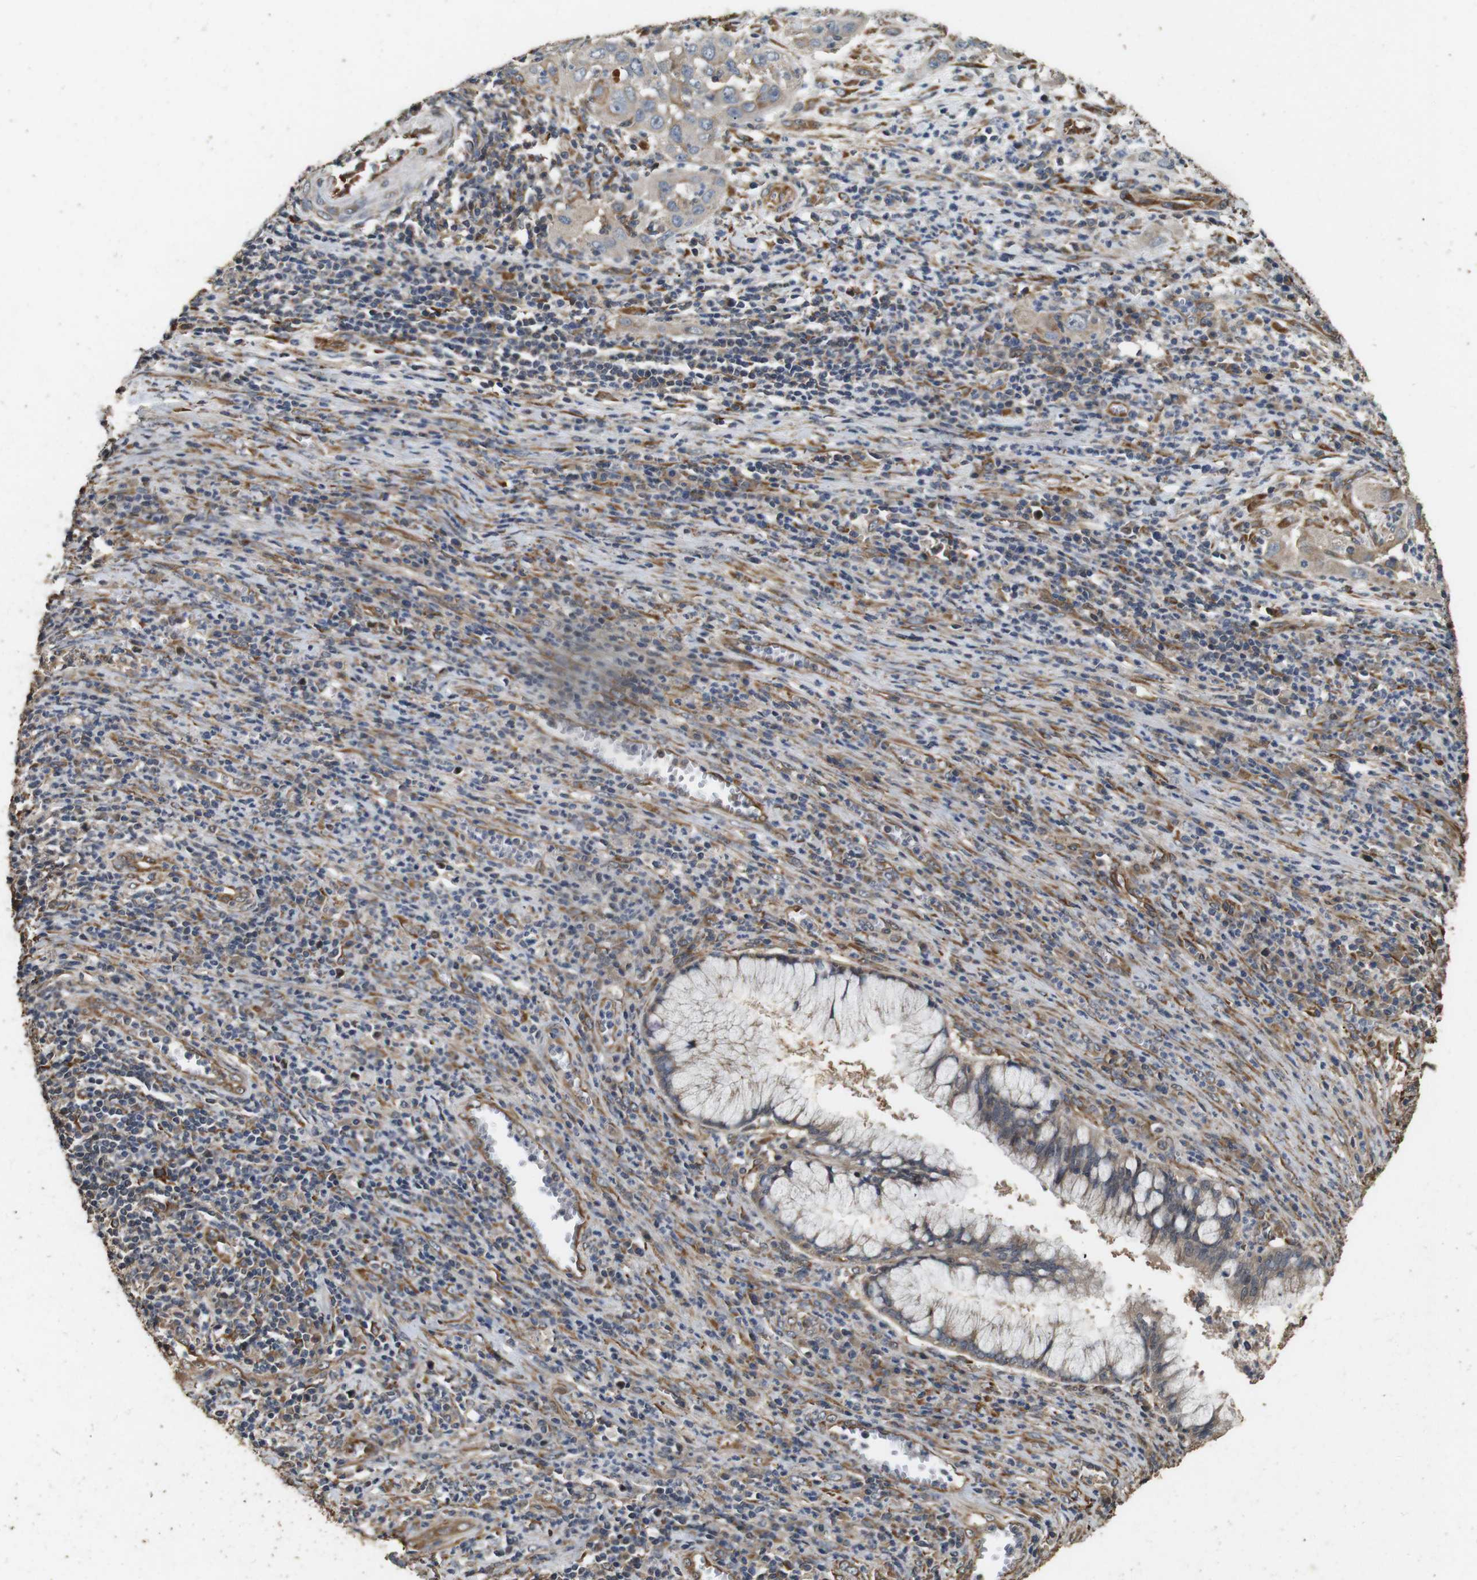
{"staining": {"intensity": "moderate", "quantity": "25%-75%", "location": "cytoplasmic/membranous"}, "tissue": "cervical cancer", "cell_type": "Tumor cells", "image_type": "cancer", "snomed": [{"axis": "morphology", "description": "Squamous cell carcinoma, NOS"}, {"axis": "topography", "description": "Cervix"}], "caption": "Cervical cancer (squamous cell carcinoma) stained with a protein marker shows moderate staining in tumor cells.", "gene": "CNPY4", "patient": {"sex": "female", "age": 32}}